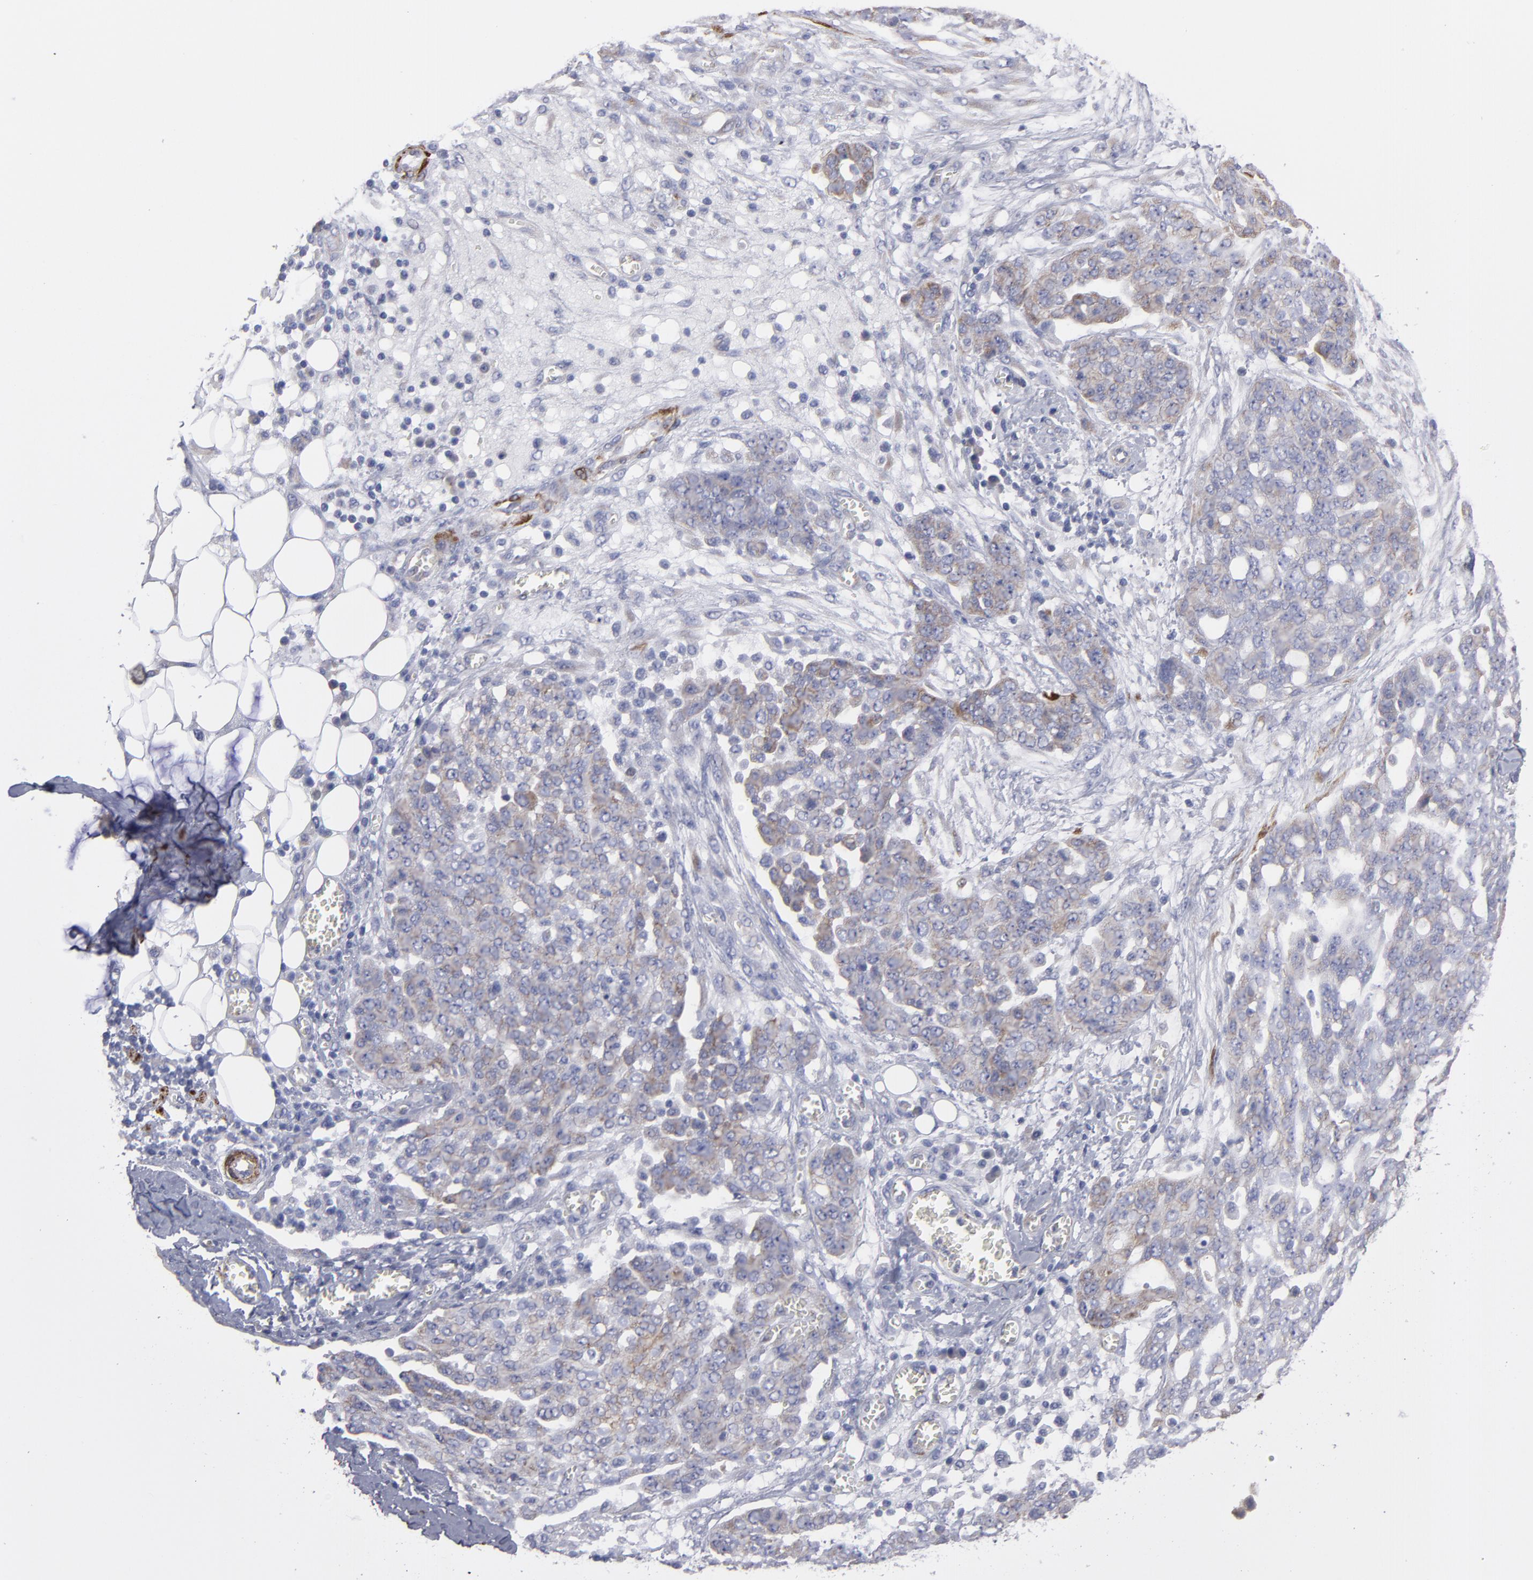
{"staining": {"intensity": "weak", "quantity": ">75%", "location": "cytoplasmic/membranous"}, "tissue": "ovarian cancer", "cell_type": "Tumor cells", "image_type": "cancer", "snomed": [{"axis": "morphology", "description": "Cystadenocarcinoma, serous, NOS"}, {"axis": "topography", "description": "Soft tissue"}, {"axis": "topography", "description": "Ovary"}], "caption": "High-magnification brightfield microscopy of ovarian cancer stained with DAB (brown) and counterstained with hematoxylin (blue). tumor cells exhibit weak cytoplasmic/membranous positivity is seen in about>75% of cells.", "gene": "SLMAP", "patient": {"sex": "female", "age": 57}}